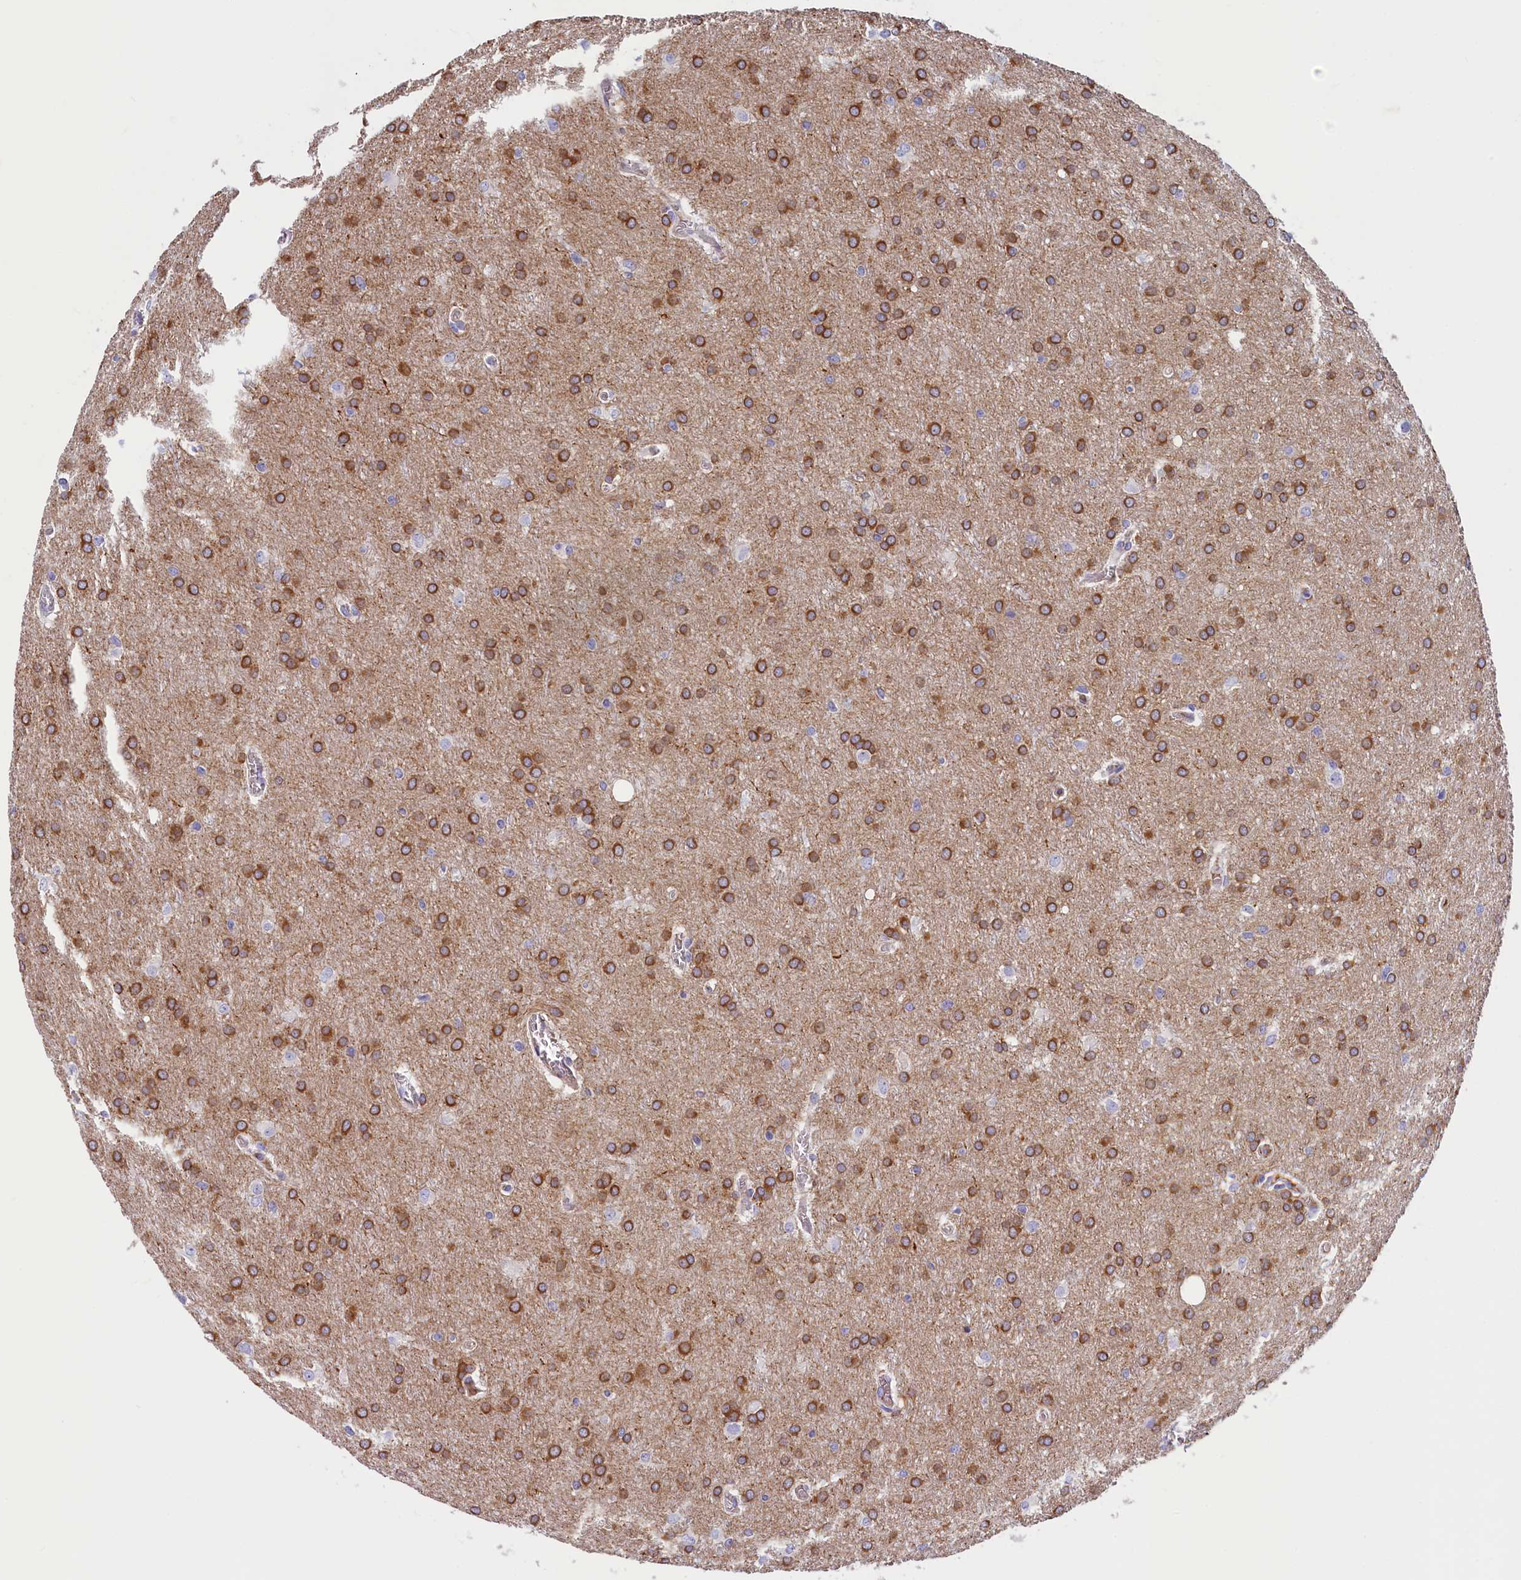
{"staining": {"intensity": "moderate", "quantity": ">75%", "location": "cytoplasmic/membranous"}, "tissue": "glioma", "cell_type": "Tumor cells", "image_type": "cancer", "snomed": [{"axis": "morphology", "description": "Glioma, malignant, Low grade"}, {"axis": "topography", "description": "Brain"}], "caption": "The micrograph demonstrates staining of malignant glioma (low-grade), revealing moderate cytoplasmic/membranous protein expression (brown color) within tumor cells. (IHC, brightfield microscopy, high magnification).", "gene": "BCL2L13", "patient": {"sex": "female", "age": 32}}